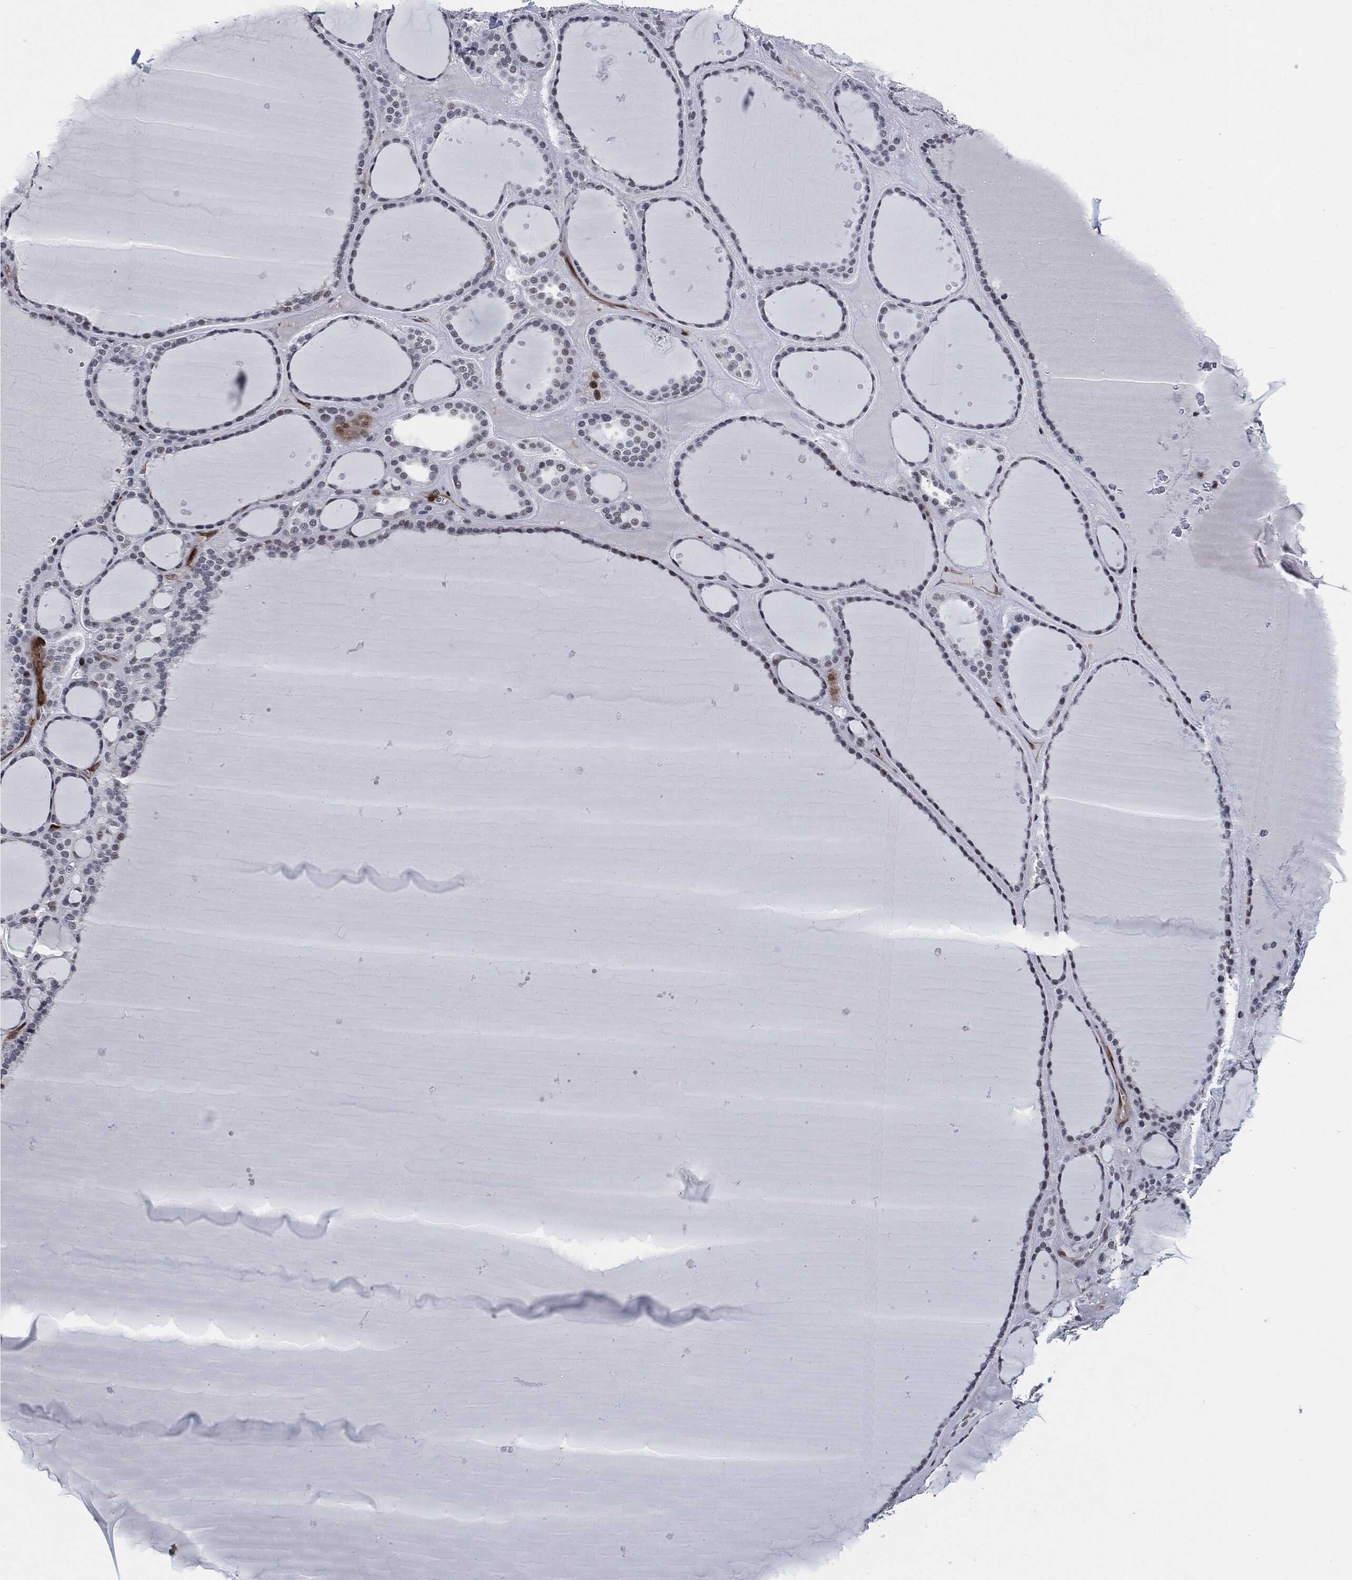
{"staining": {"intensity": "strong", "quantity": "25%-75%", "location": "nuclear"}, "tissue": "thyroid gland", "cell_type": "Glandular cells", "image_type": "normal", "snomed": [{"axis": "morphology", "description": "Normal tissue, NOS"}, {"axis": "topography", "description": "Thyroid gland"}], "caption": "Brown immunohistochemical staining in unremarkable thyroid gland reveals strong nuclear expression in approximately 25%-75% of glandular cells.", "gene": "AKT2", "patient": {"sex": "male", "age": 63}}